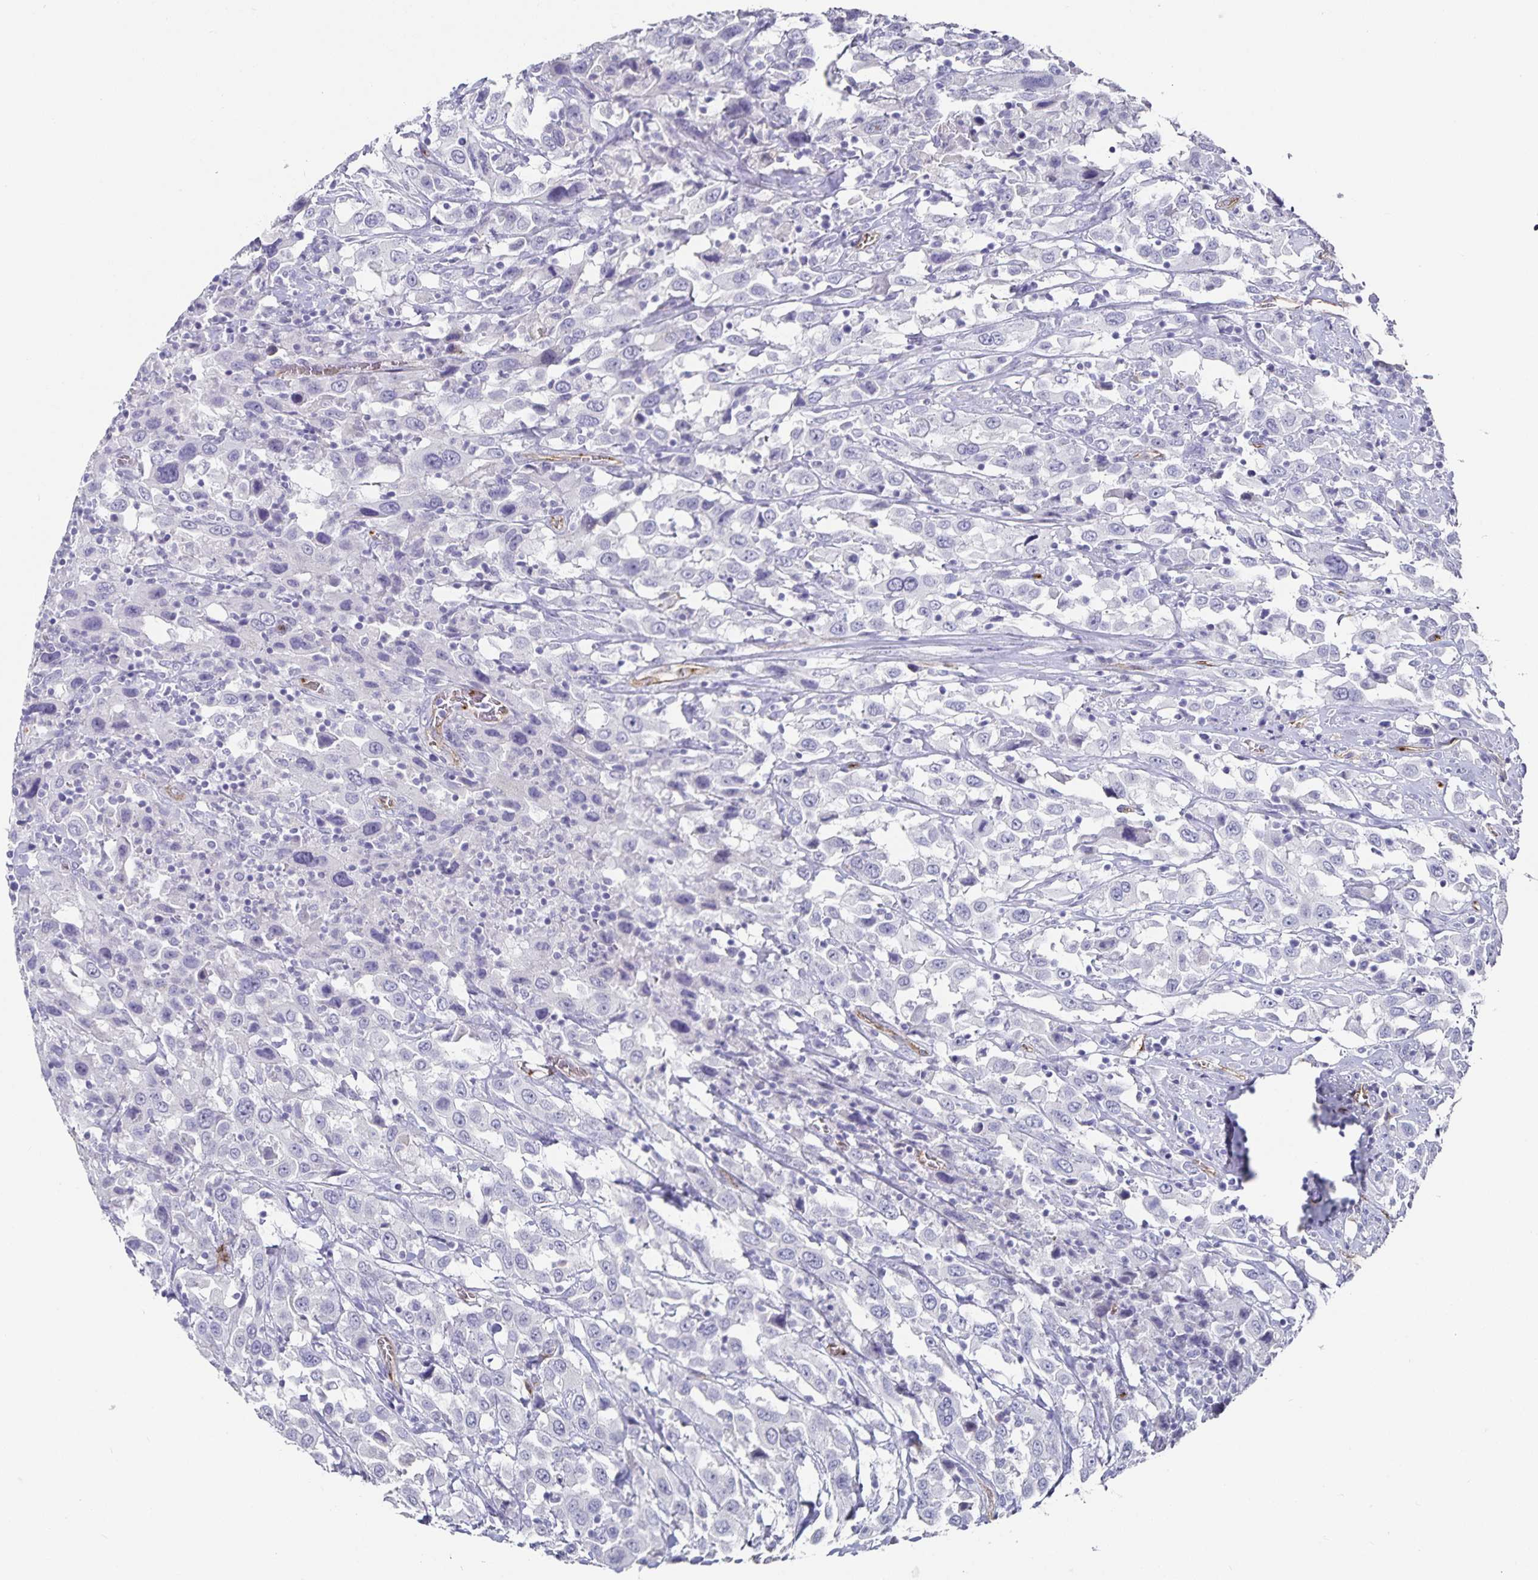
{"staining": {"intensity": "negative", "quantity": "none", "location": "none"}, "tissue": "urothelial cancer", "cell_type": "Tumor cells", "image_type": "cancer", "snomed": [{"axis": "morphology", "description": "Urothelial carcinoma, High grade"}, {"axis": "topography", "description": "Urinary bladder"}], "caption": "There is no significant expression in tumor cells of urothelial carcinoma (high-grade).", "gene": "PODXL", "patient": {"sex": "male", "age": 61}}